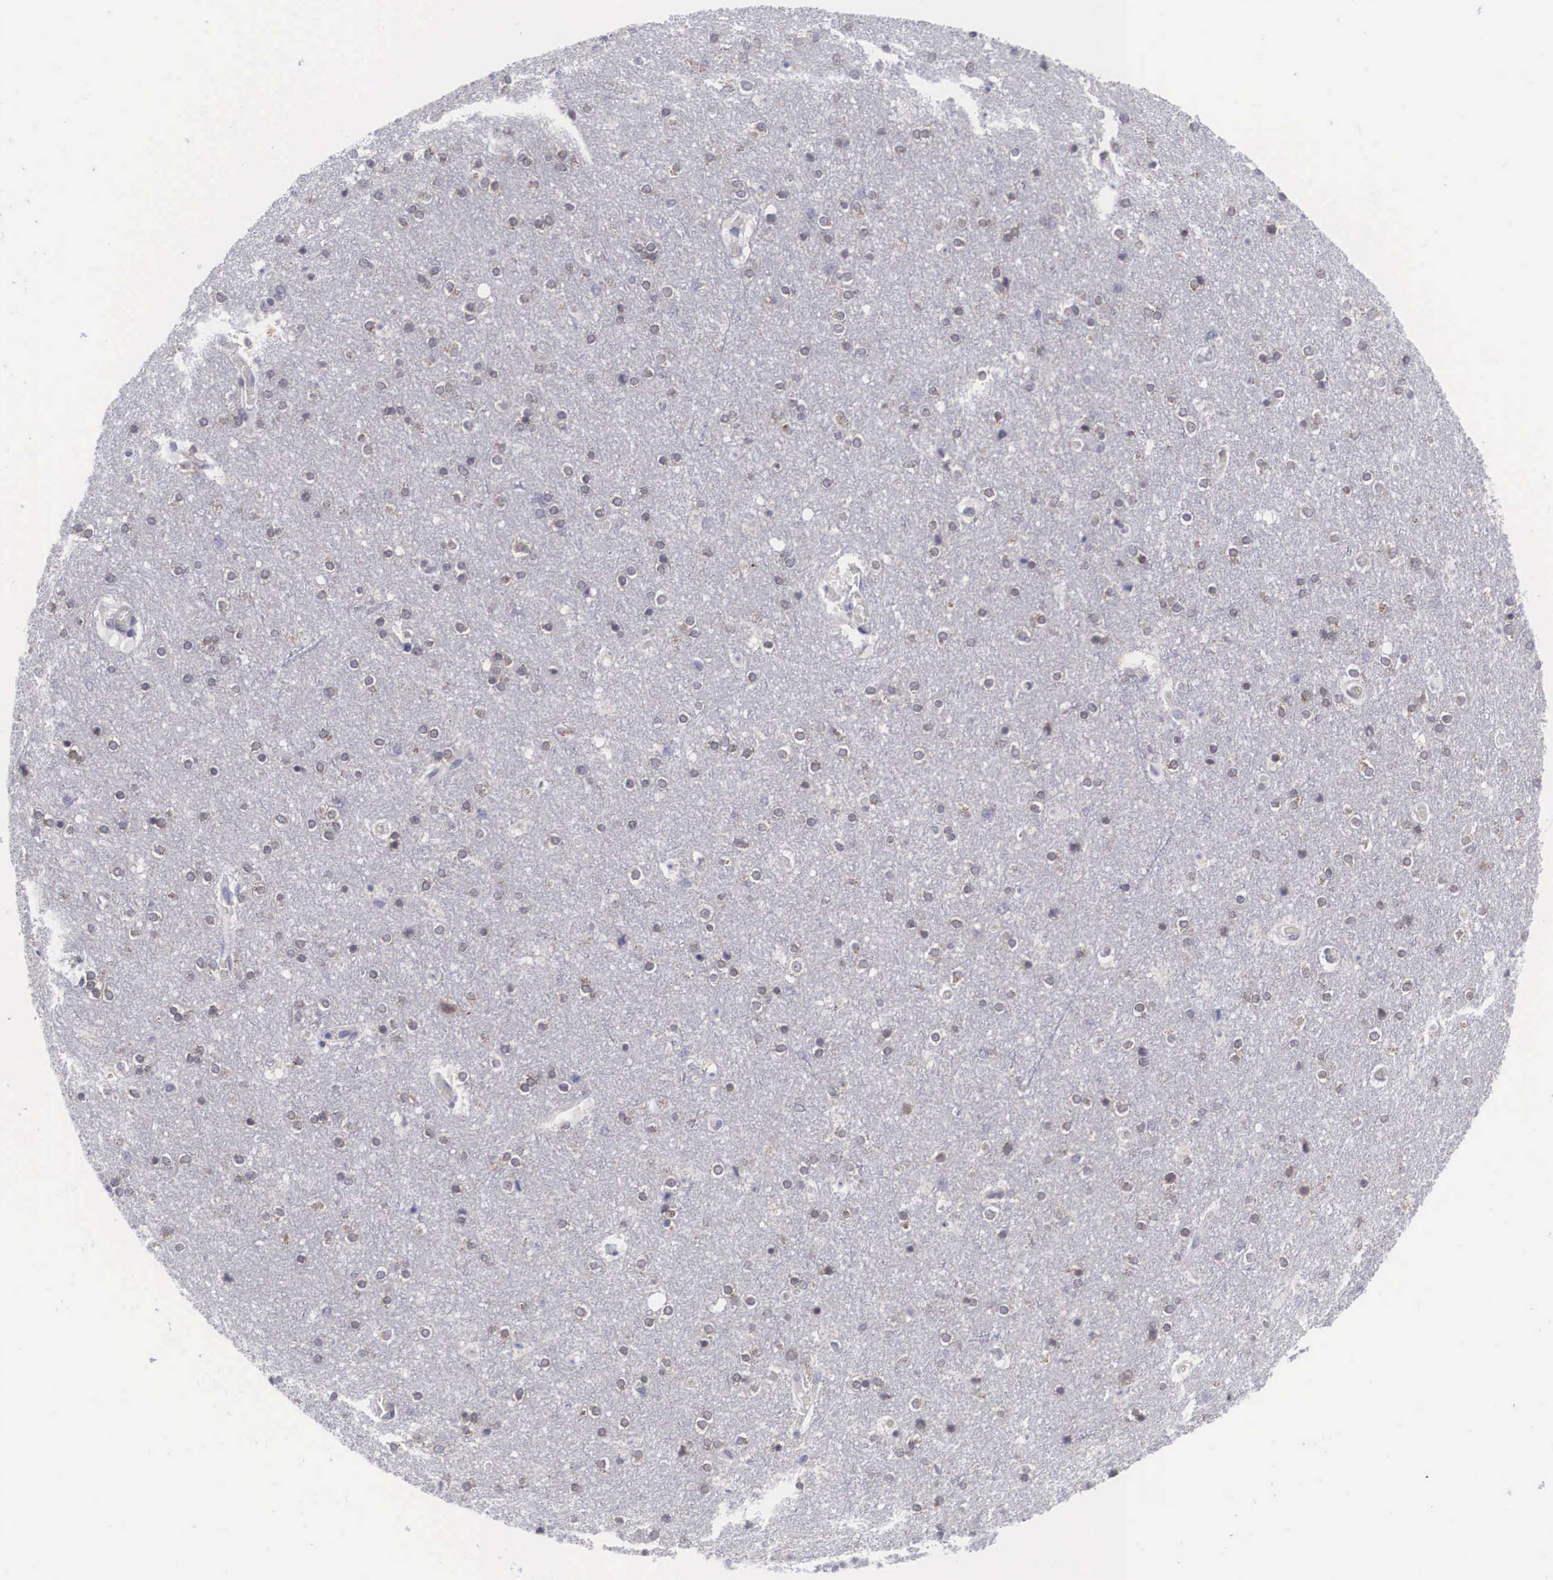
{"staining": {"intensity": "negative", "quantity": "none", "location": "none"}, "tissue": "cerebral cortex", "cell_type": "Endothelial cells", "image_type": "normal", "snomed": [{"axis": "morphology", "description": "Normal tissue, NOS"}, {"axis": "topography", "description": "Cerebral cortex"}], "caption": "DAB immunohistochemical staining of benign human cerebral cortex displays no significant staining in endothelial cells. Brightfield microscopy of immunohistochemistry stained with DAB (3,3'-diaminobenzidine) (brown) and hematoxylin (blue), captured at high magnification.", "gene": "SOX11", "patient": {"sex": "female", "age": 54}}